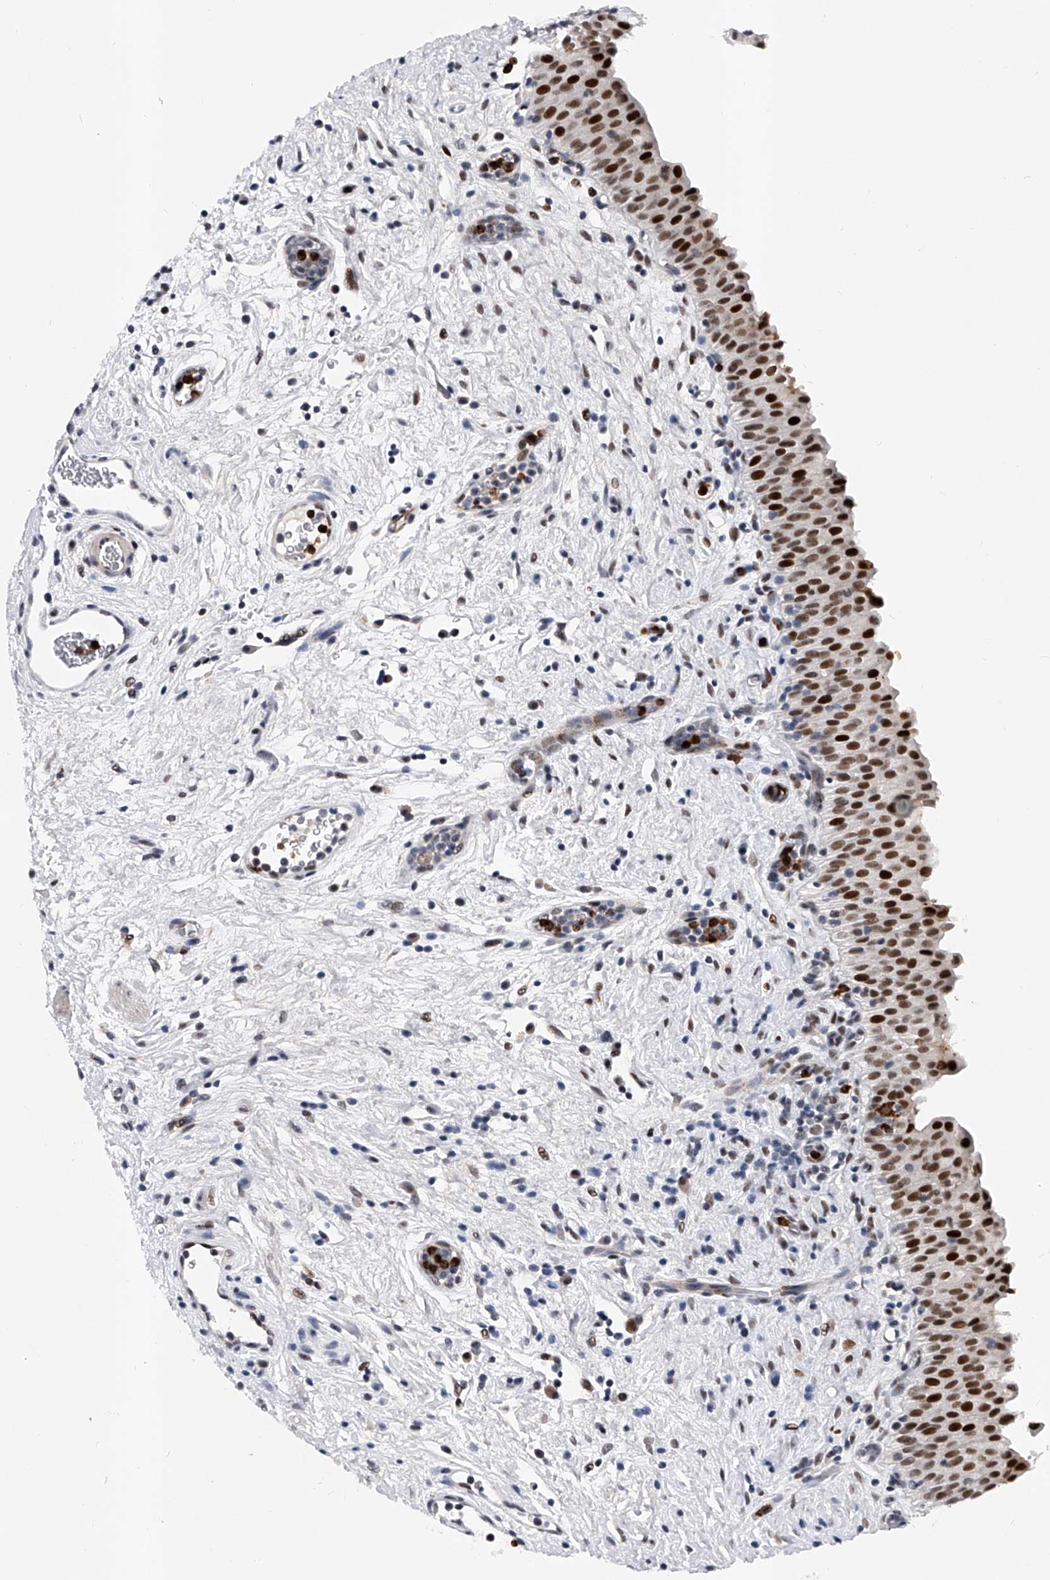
{"staining": {"intensity": "strong", "quantity": ">75%", "location": "nuclear"}, "tissue": "urinary bladder", "cell_type": "Urothelial cells", "image_type": "normal", "snomed": [{"axis": "morphology", "description": "Normal tissue, NOS"}, {"axis": "topography", "description": "Urinary bladder"}], "caption": "DAB immunohistochemical staining of benign urinary bladder demonstrates strong nuclear protein expression in approximately >75% of urothelial cells.", "gene": "TESK2", "patient": {"sex": "male", "age": 82}}